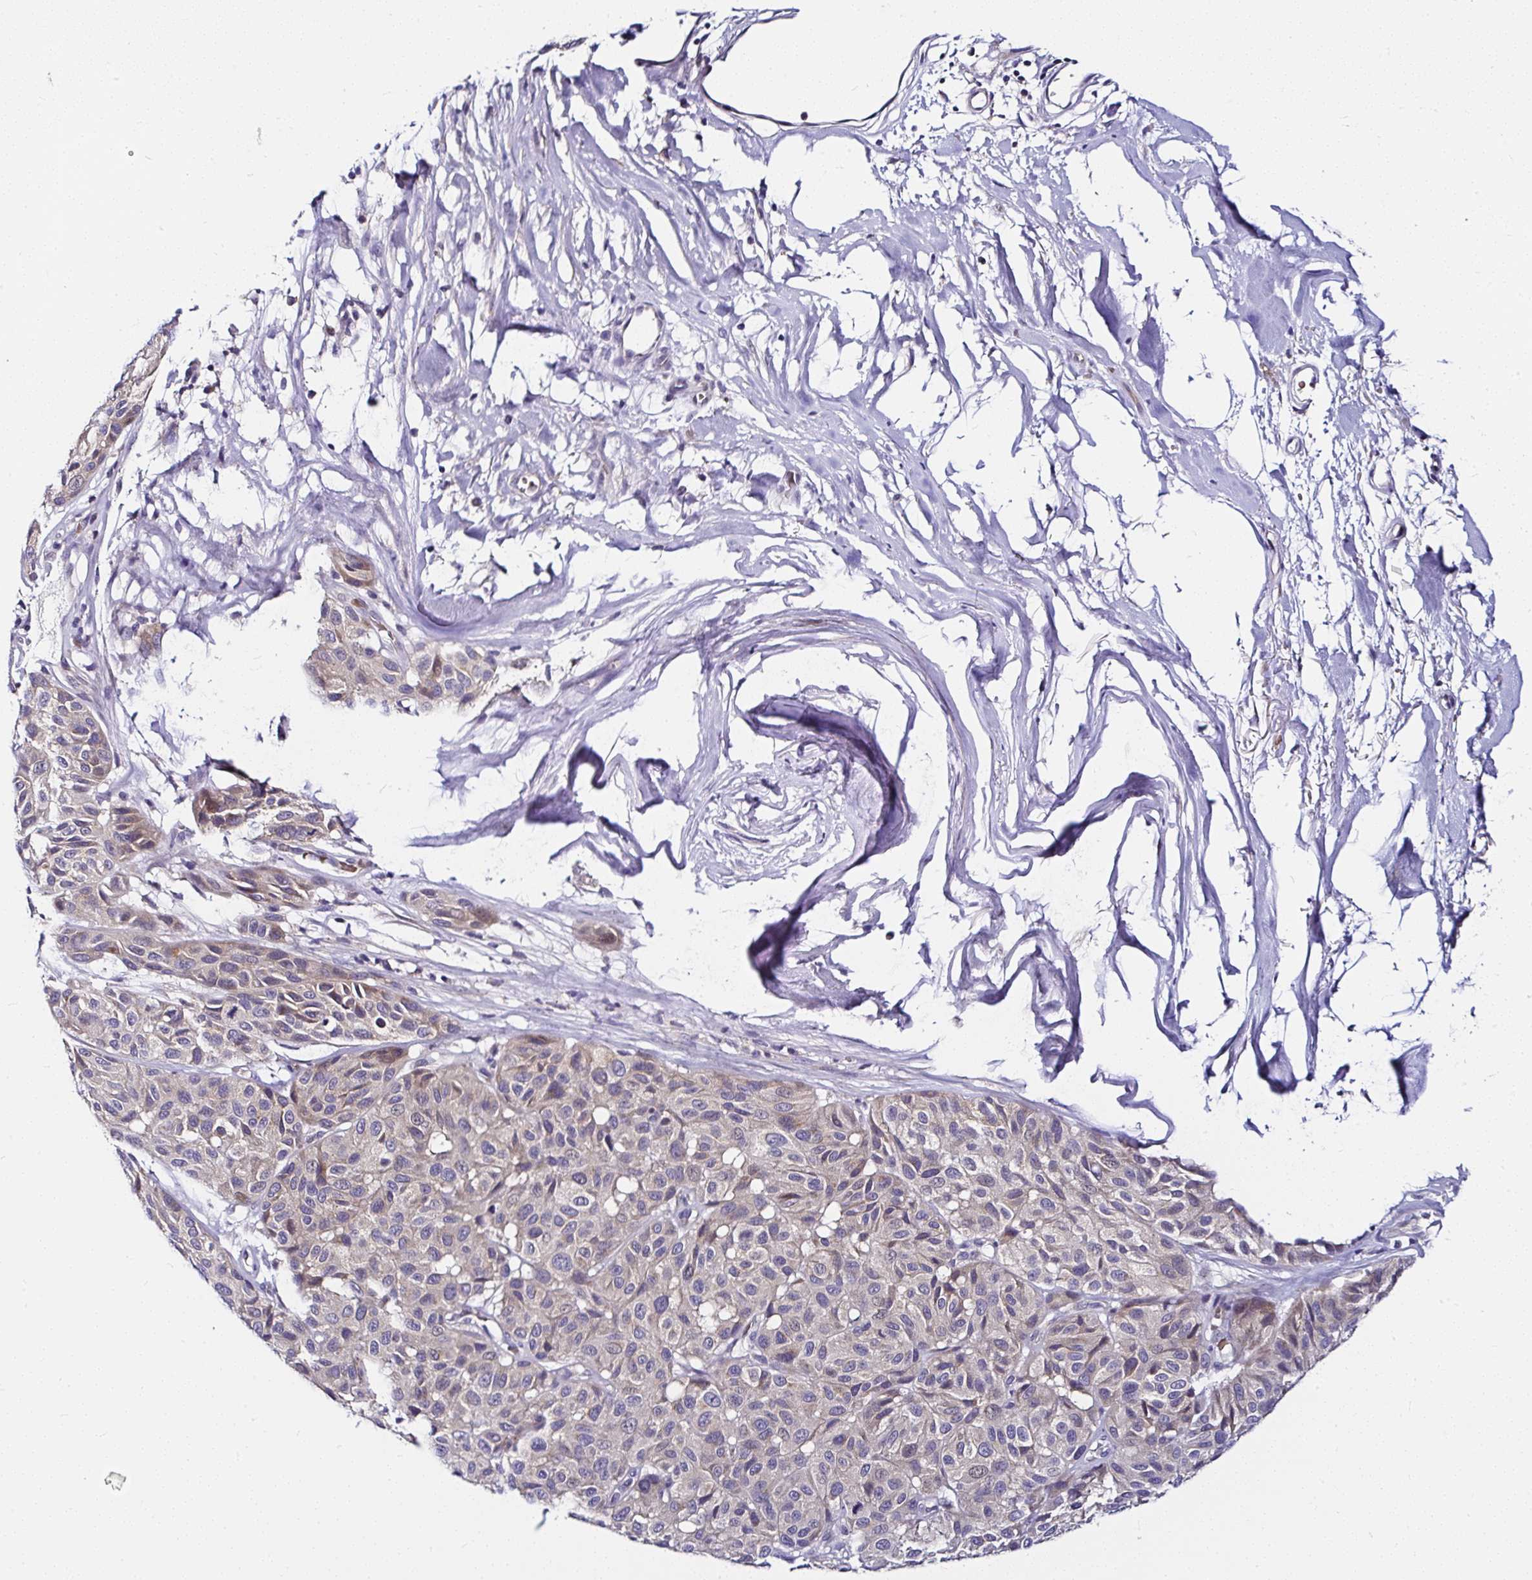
{"staining": {"intensity": "negative", "quantity": "none", "location": "none"}, "tissue": "melanoma", "cell_type": "Tumor cells", "image_type": "cancer", "snomed": [{"axis": "morphology", "description": "Malignant melanoma, NOS"}, {"axis": "topography", "description": "Skin"}], "caption": "The image exhibits no significant positivity in tumor cells of malignant melanoma. (IHC, brightfield microscopy, high magnification).", "gene": "DEPDC5", "patient": {"sex": "female", "age": 66}}